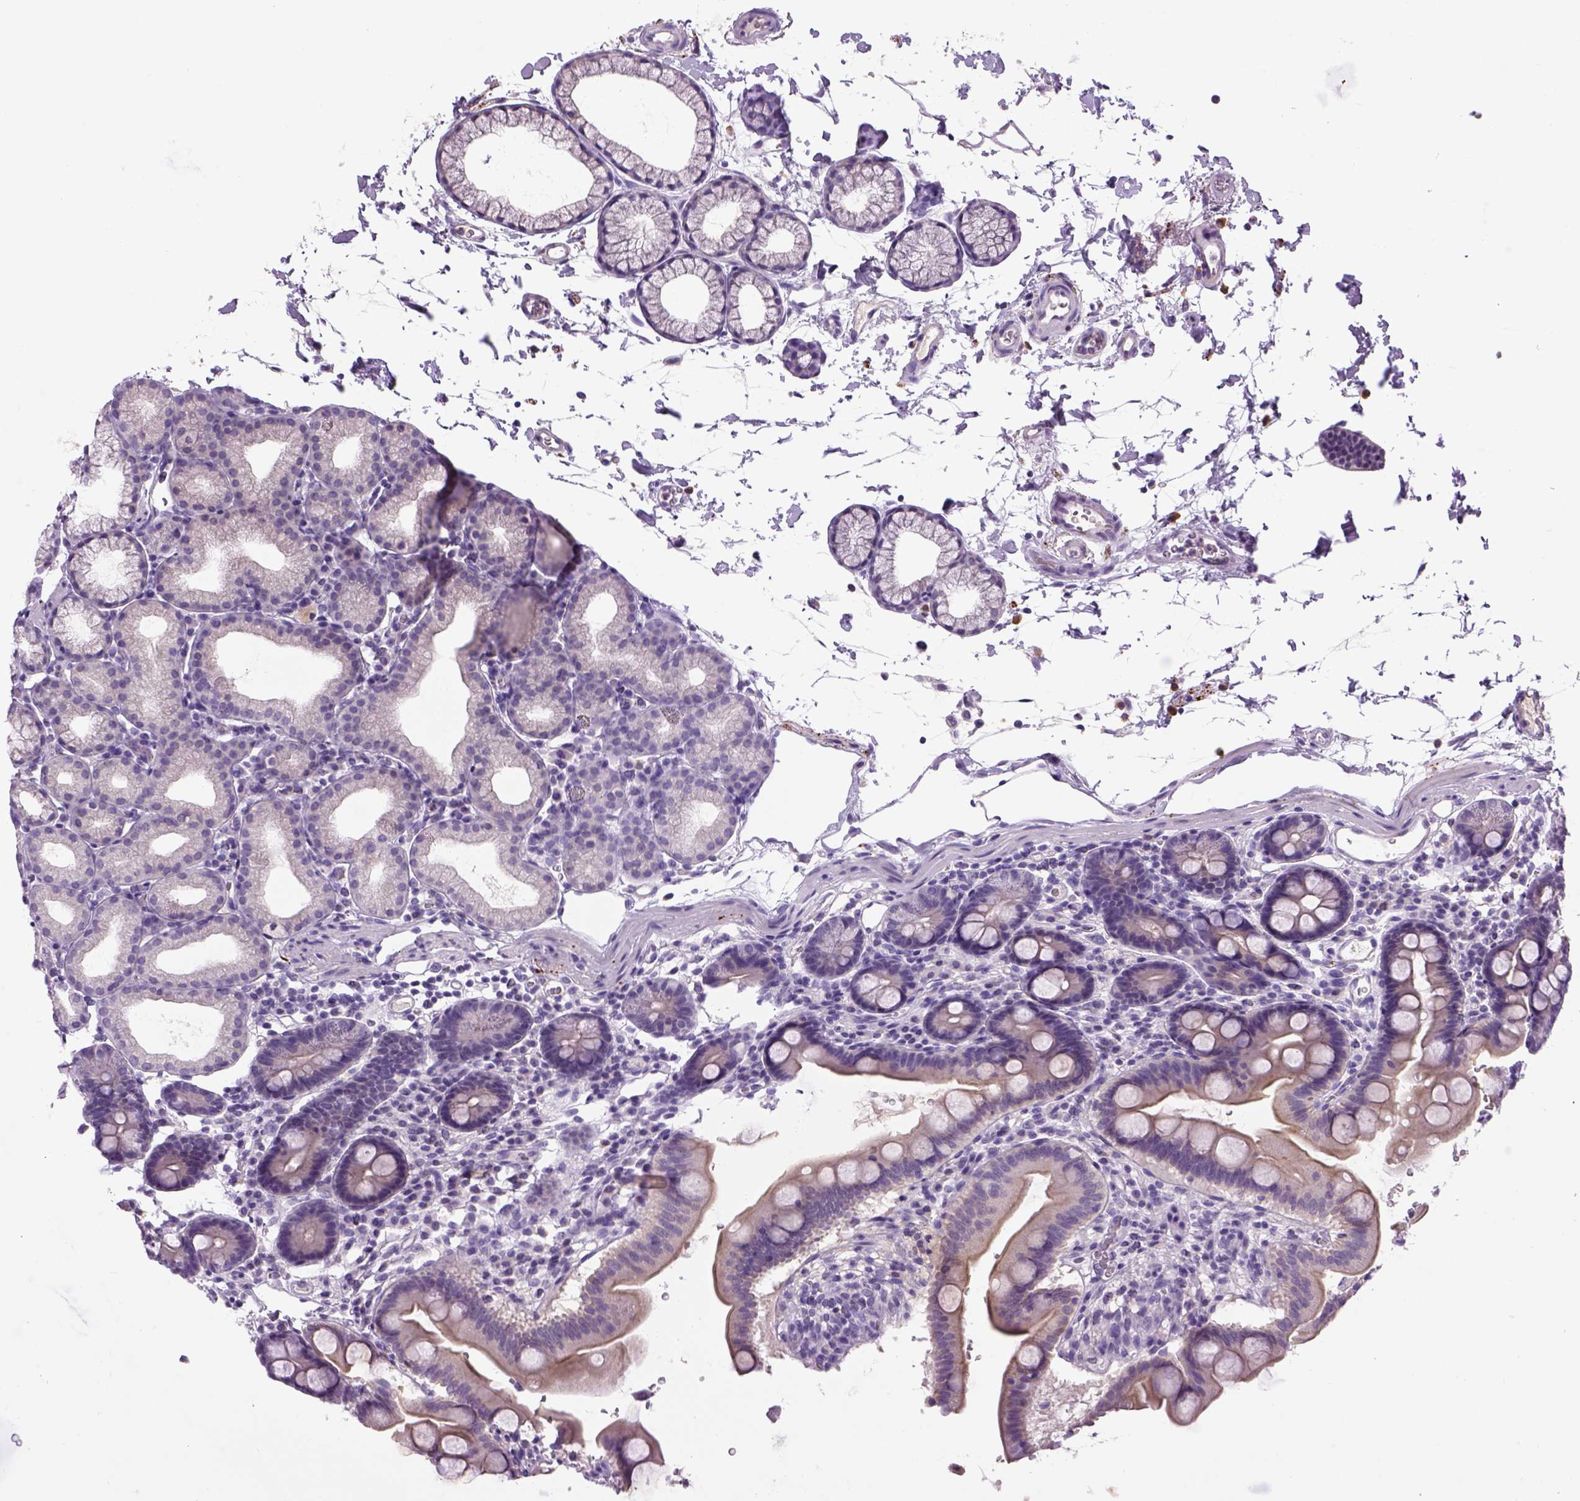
{"staining": {"intensity": "weak", "quantity": "25%-75%", "location": "cytoplasmic/membranous"}, "tissue": "duodenum", "cell_type": "Glandular cells", "image_type": "normal", "snomed": [{"axis": "morphology", "description": "Normal tissue, NOS"}, {"axis": "topography", "description": "Duodenum"}], "caption": "Immunohistochemical staining of normal human duodenum demonstrates weak cytoplasmic/membranous protein staining in approximately 25%-75% of glandular cells. The staining is performed using DAB (3,3'-diaminobenzidine) brown chromogen to label protein expression. The nuclei are counter-stained blue using hematoxylin.", "gene": "DBH", "patient": {"sex": "male", "age": 59}}